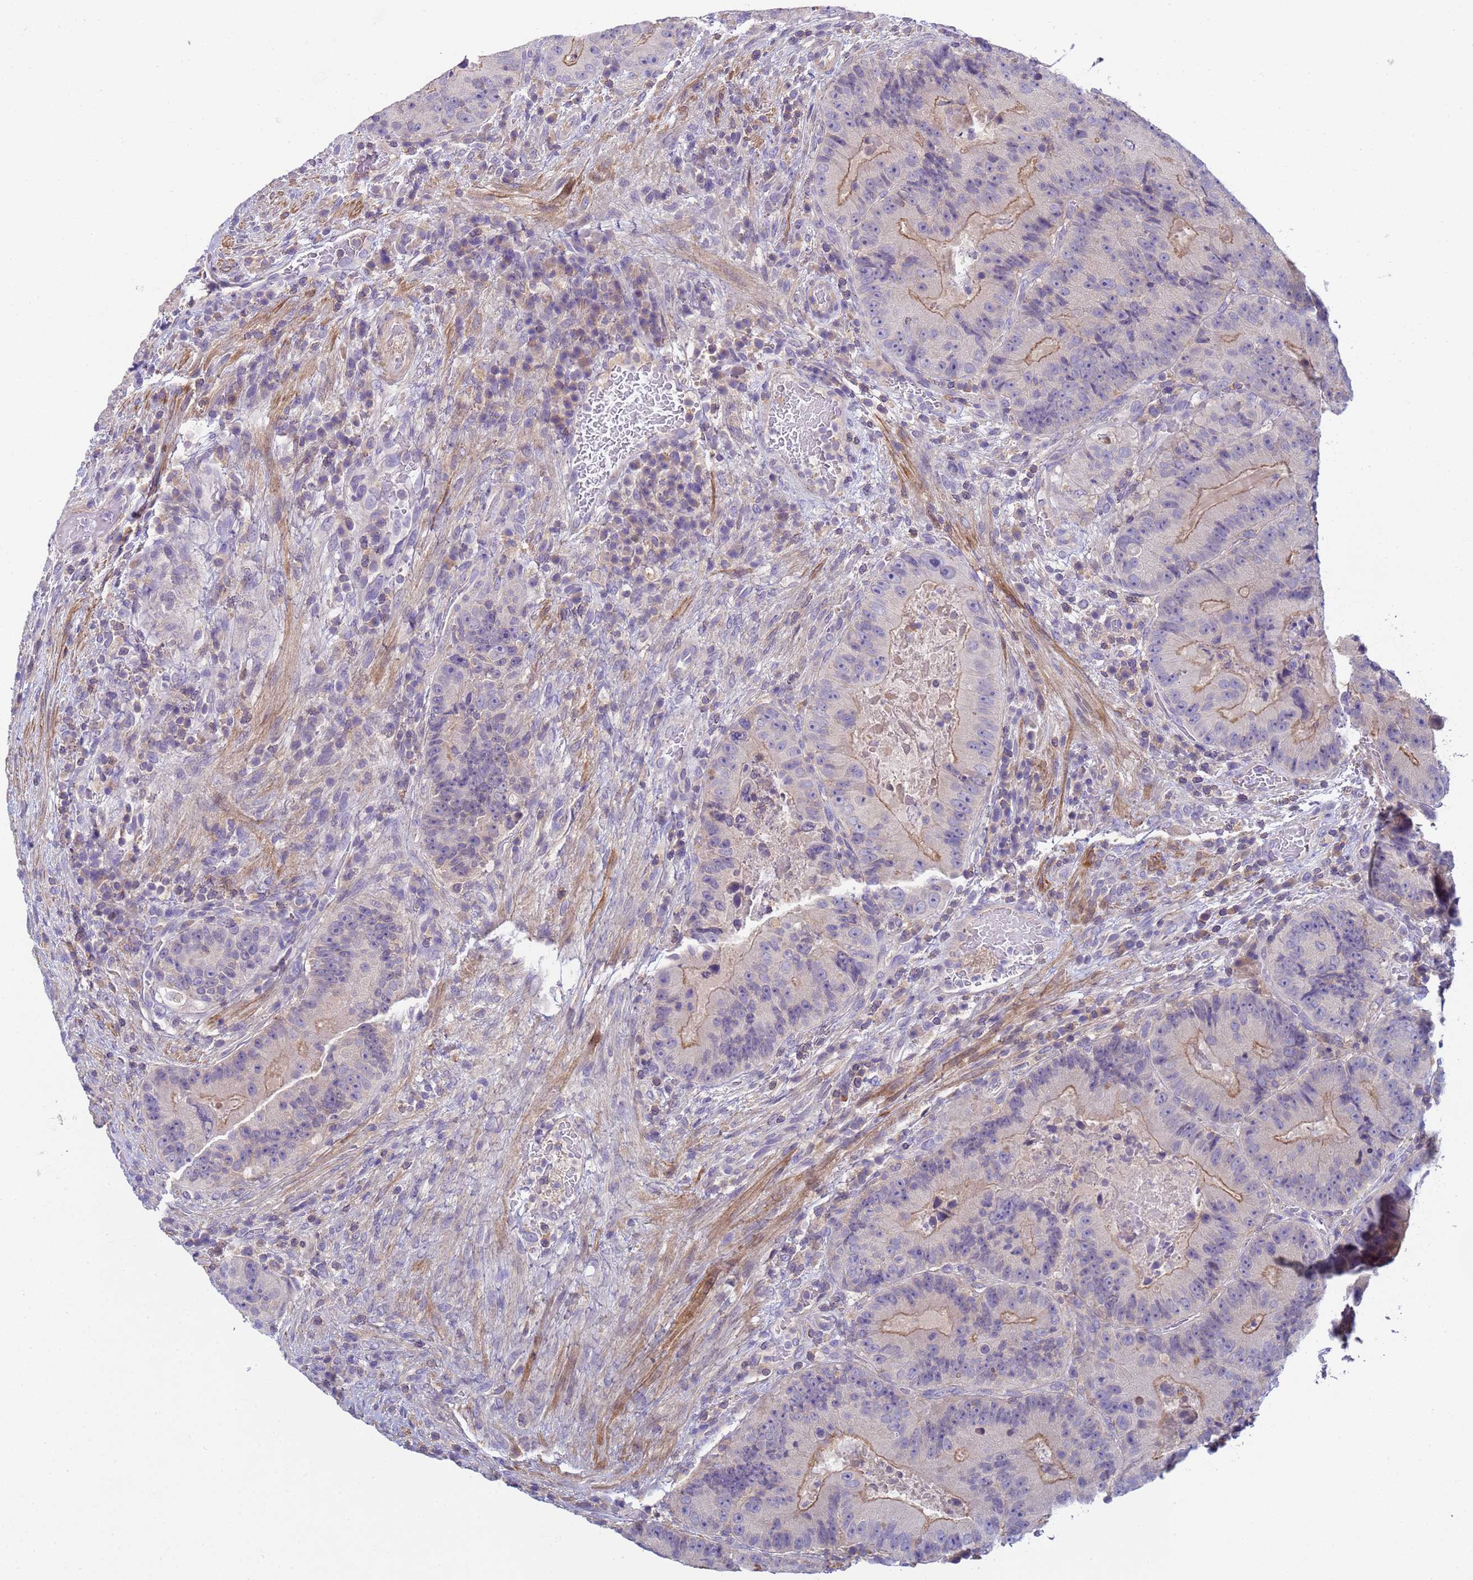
{"staining": {"intensity": "moderate", "quantity": "<25%", "location": "cytoplasmic/membranous"}, "tissue": "colorectal cancer", "cell_type": "Tumor cells", "image_type": "cancer", "snomed": [{"axis": "morphology", "description": "Adenocarcinoma, NOS"}, {"axis": "topography", "description": "Colon"}], "caption": "Approximately <25% of tumor cells in adenocarcinoma (colorectal) reveal moderate cytoplasmic/membranous protein expression as visualized by brown immunohistochemical staining.", "gene": "KLHL13", "patient": {"sex": "female", "age": 86}}